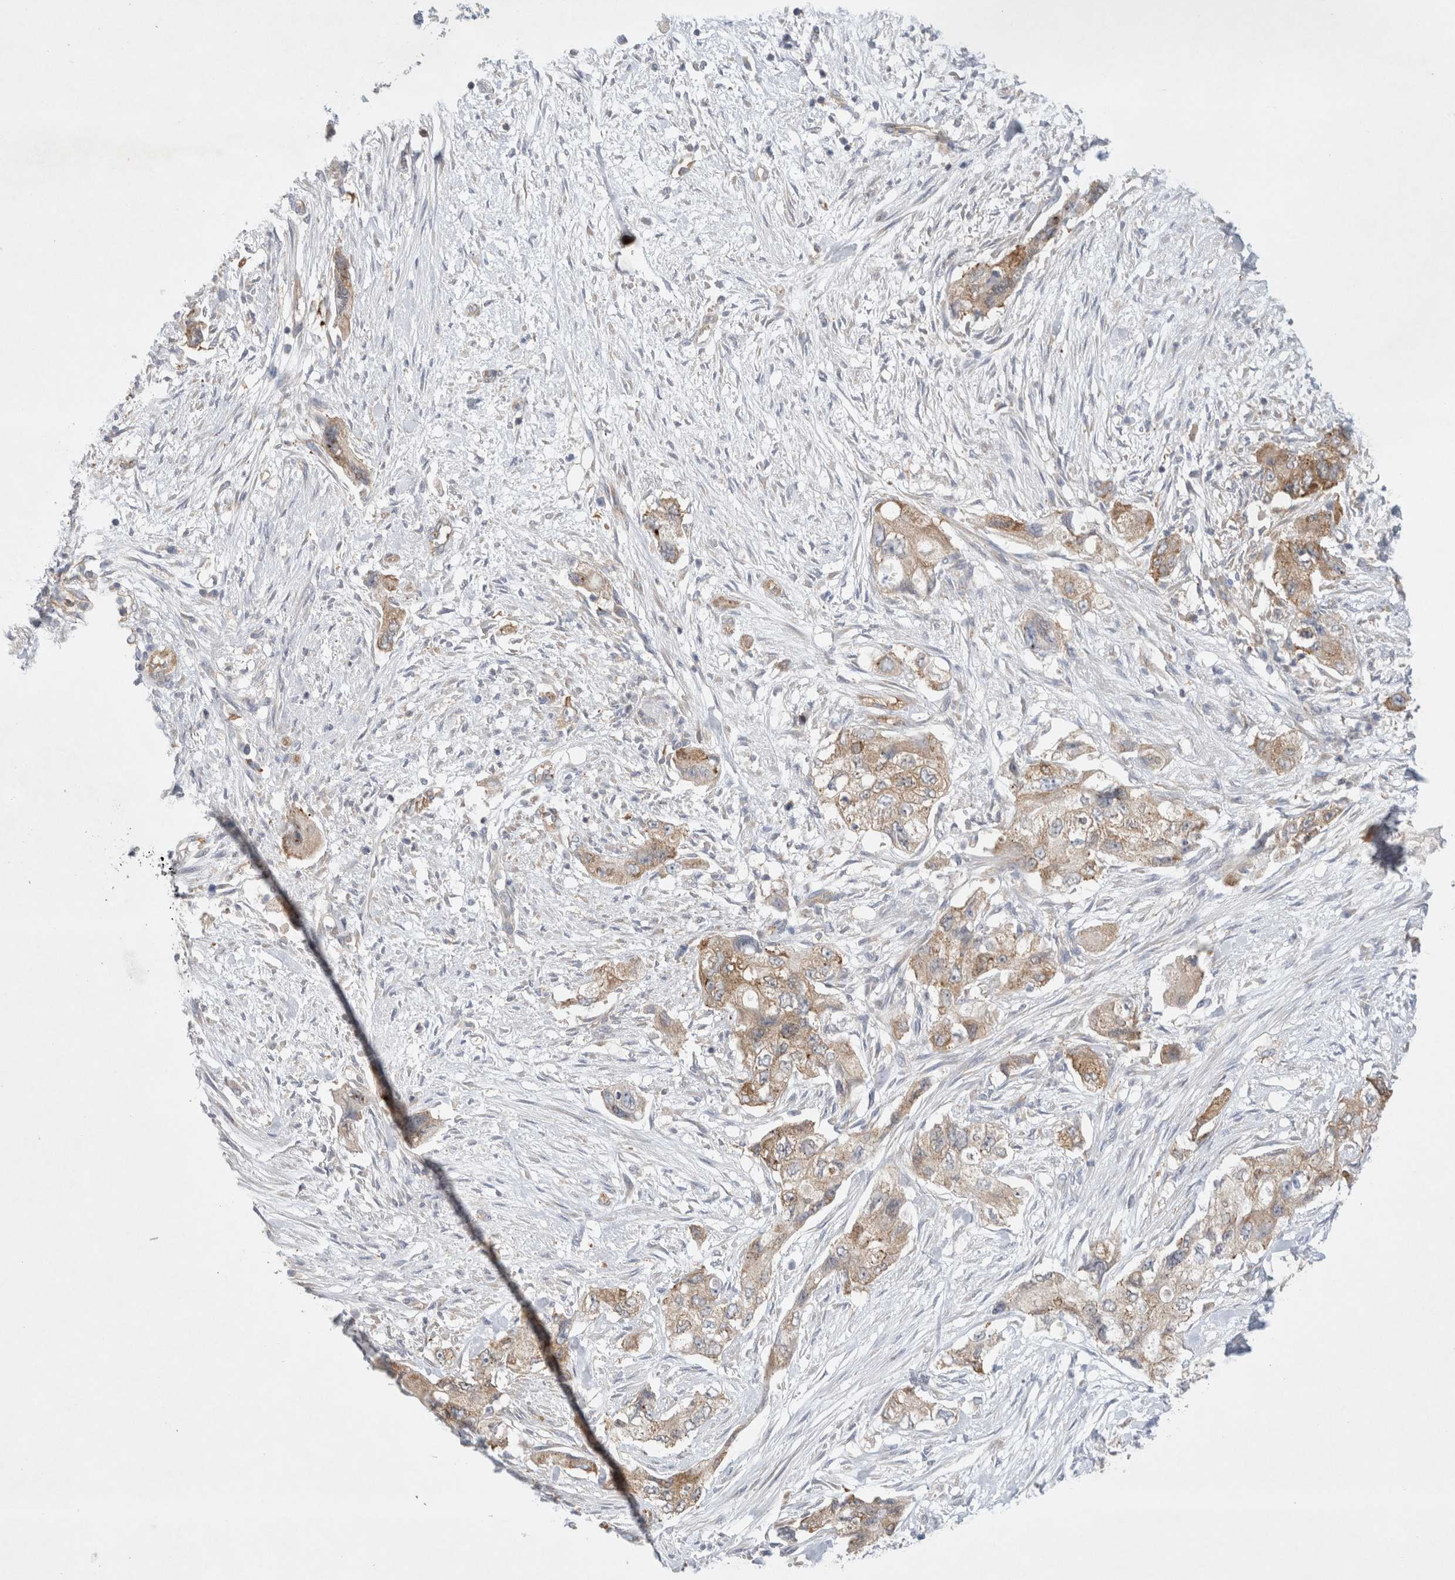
{"staining": {"intensity": "weak", "quantity": ">75%", "location": "cytoplasmic/membranous"}, "tissue": "pancreatic cancer", "cell_type": "Tumor cells", "image_type": "cancer", "snomed": [{"axis": "morphology", "description": "Adenocarcinoma, NOS"}, {"axis": "topography", "description": "Pancreas"}], "caption": "Human adenocarcinoma (pancreatic) stained for a protein (brown) reveals weak cytoplasmic/membranous positive expression in about >75% of tumor cells.", "gene": "ZNF23", "patient": {"sex": "female", "age": 73}}